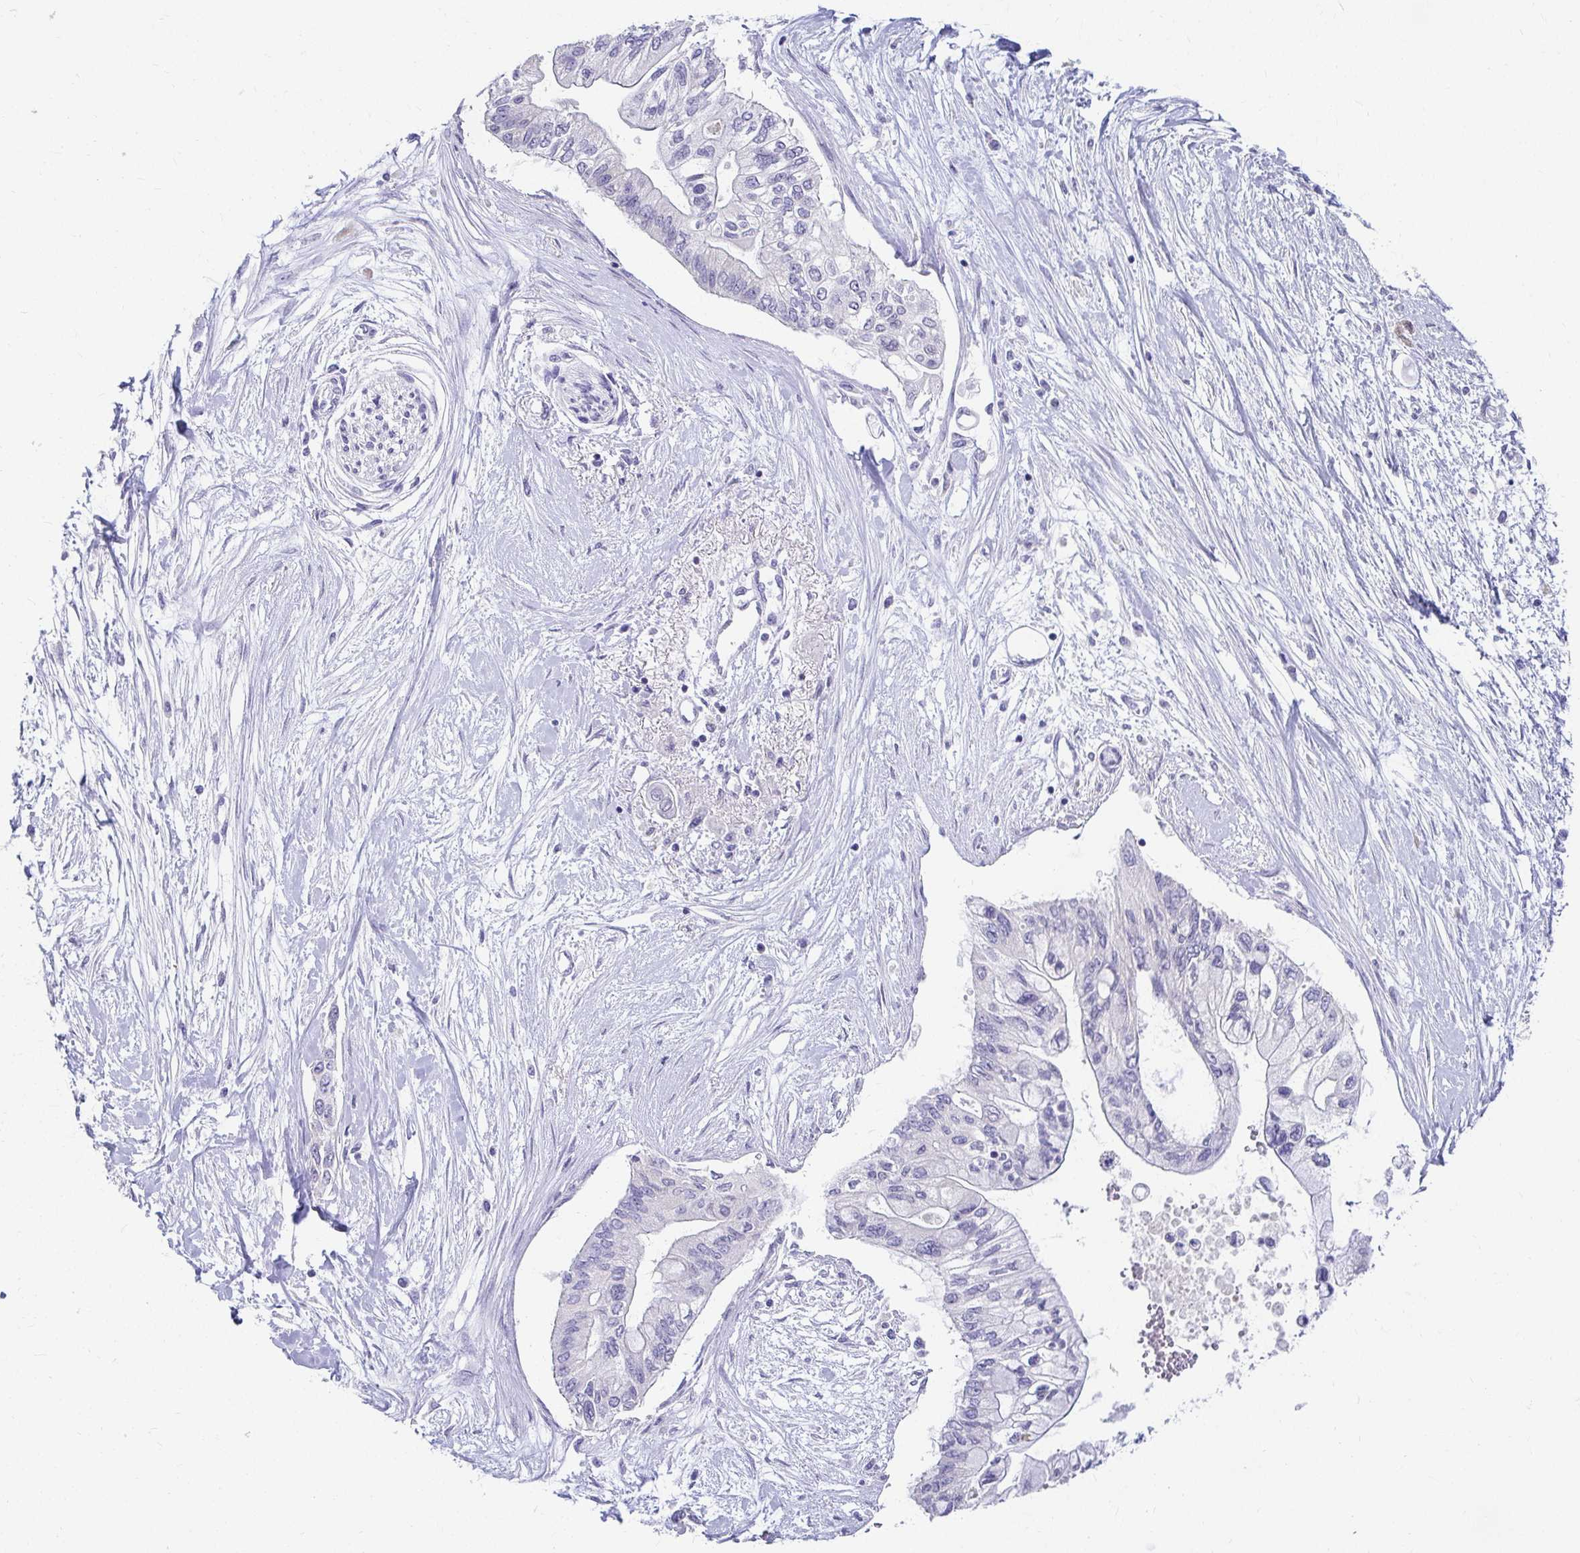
{"staining": {"intensity": "negative", "quantity": "none", "location": "none"}, "tissue": "pancreatic cancer", "cell_type": "Tumor cells", "image_type": "cancer", "snomed": [{"axis": "morphology", "description": "Adenocarcinoma, NOS"}, {"axis": "topography", "description": "Pancreas"}], "caption": "There is no significant staining in tumor cells of pancreatic adenocarcinoma.", "gene": "EXOC5", "patient": {"sex": "female", "age": 77}}